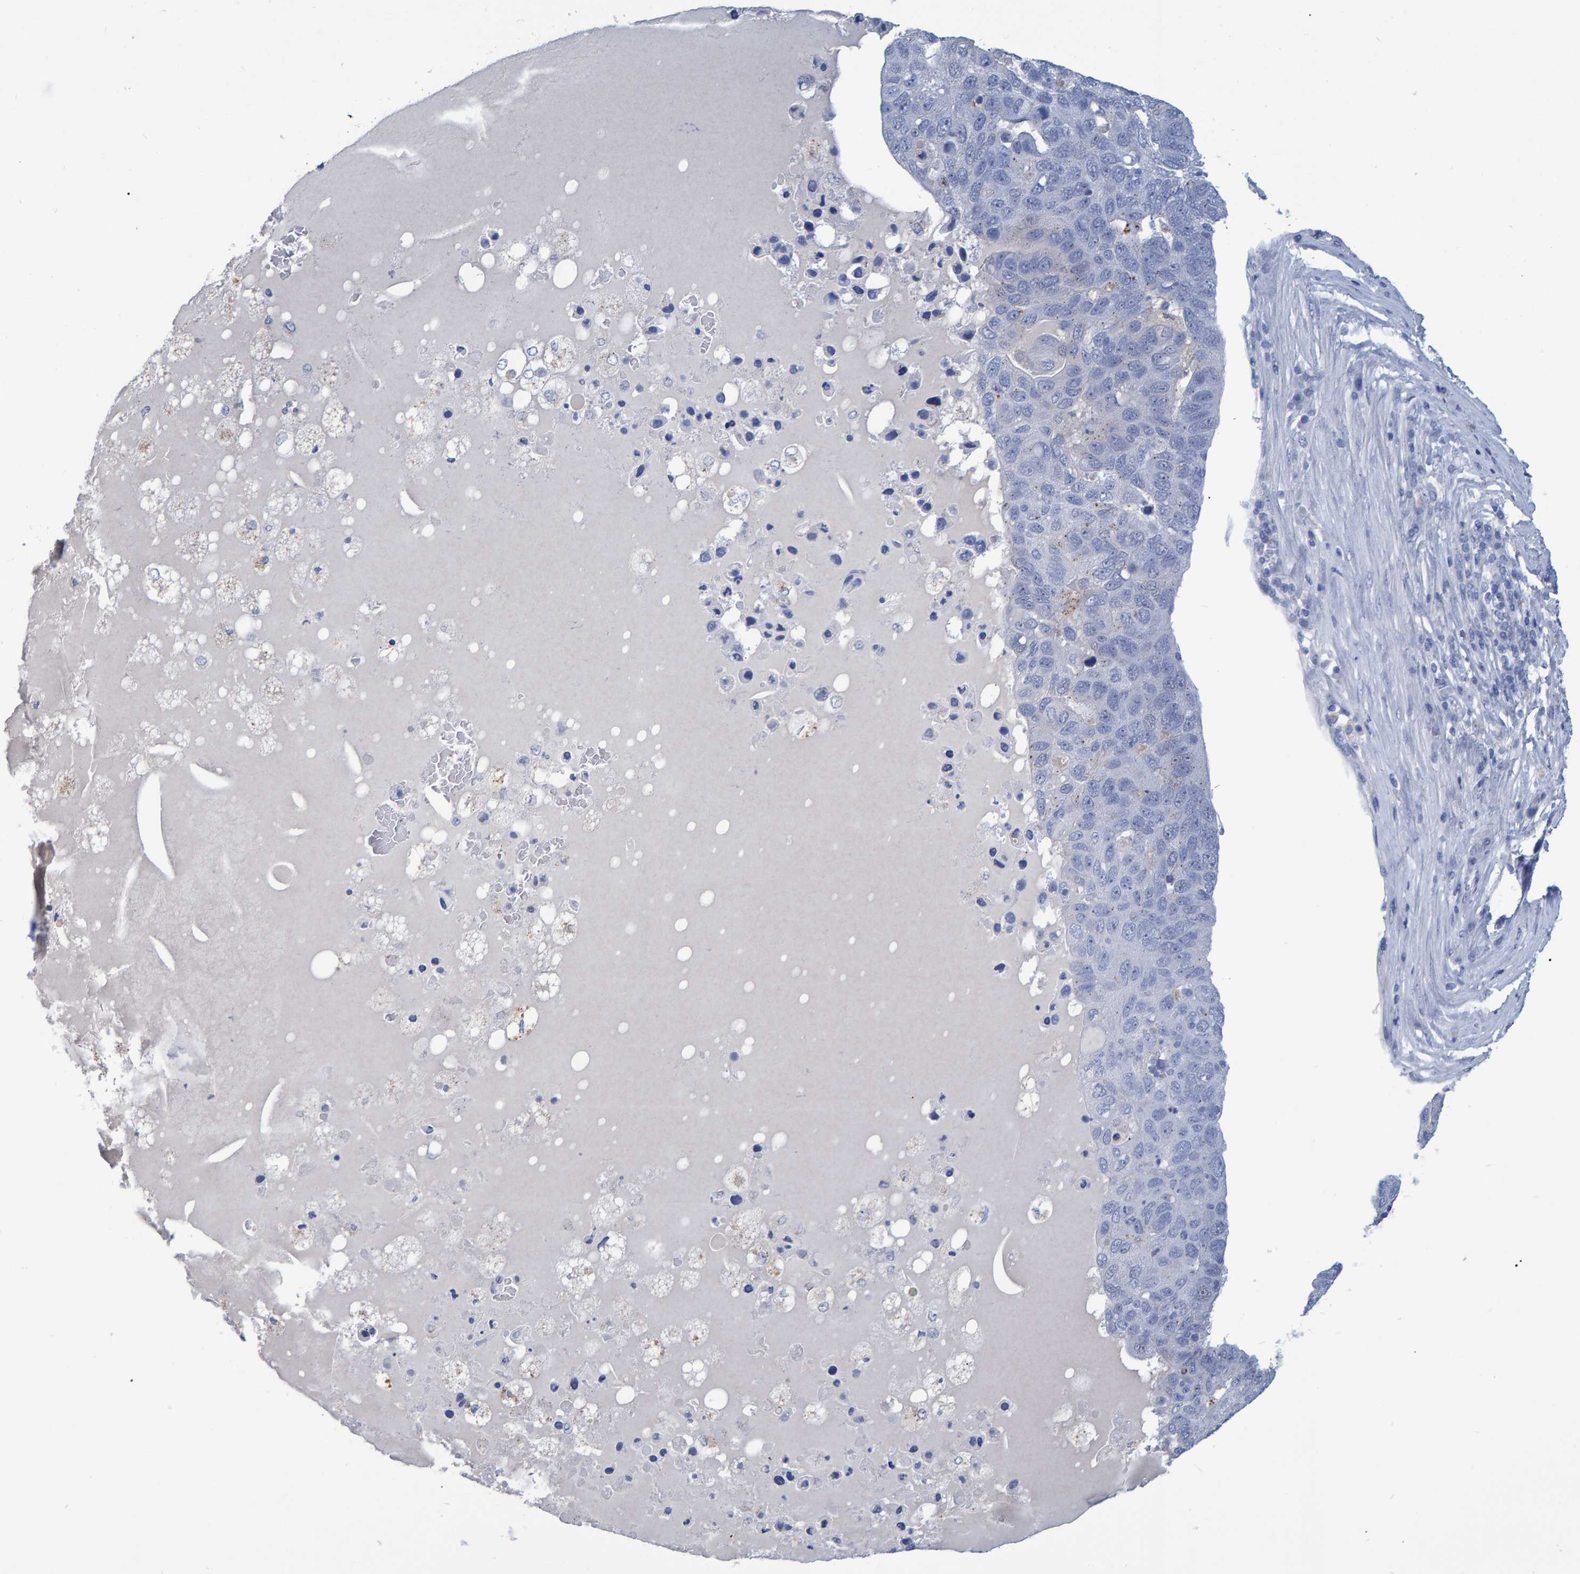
{"staining": {"intensity": "negative", "quantity": "none", "location": "none"}, "tissue": "pancreatic cancer", "cell_type": "Tumor cells", "image_type": "cancer", "snomed": [{"axis": "morphology", "description": "Adenocarcinoma, NOS"}, {"axis": "topography", "description": "Pancreas"}], "caption": "This is an immunohistochemistry photomicrograph of human pancreatic adenocarcinoma. There is no positivity in tumor cells.", "gene": "PROCA1", "patient": {"sex": "female", "age": 61}}